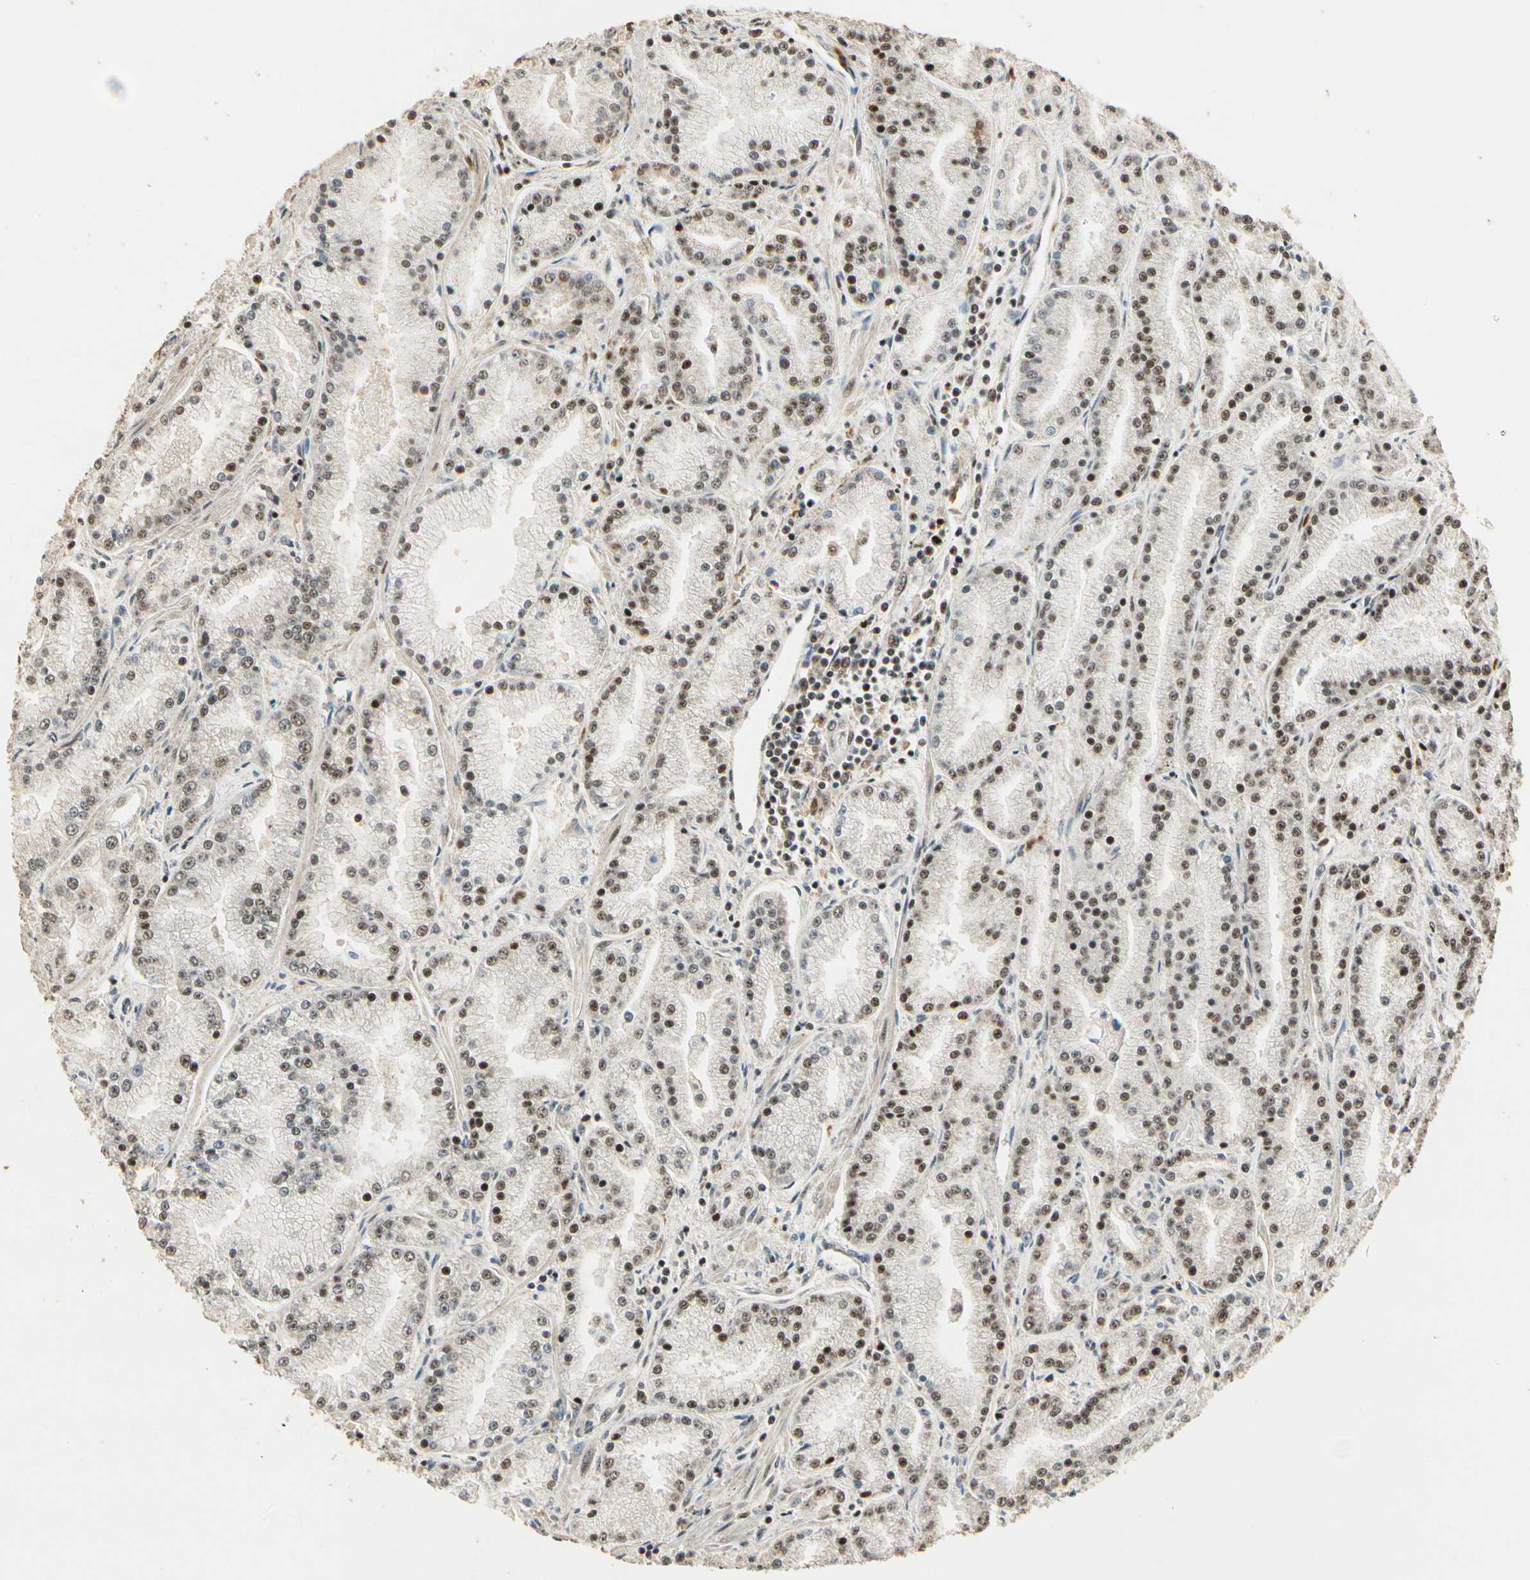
{"staining": {"intensity": "weak", "quantity": ">75%", "location": "nuclear"}, "tissue": "prostate cancer", "cell_type": "Tumor cells", "image_type": "cancer", "snomed": [{"axis": "morphology", "description": "Adenocarcinoma, High grade"}, {"axis": "topography", "description": "Prostate"}], "caption": "IHC image of human prostate cancer stained for a protein (brown), which reveals low levels of weak nuclear expression in about >75% of tumor cells.", "gene": "RBM25", "patient": {"sex": "male", "age": 61}}